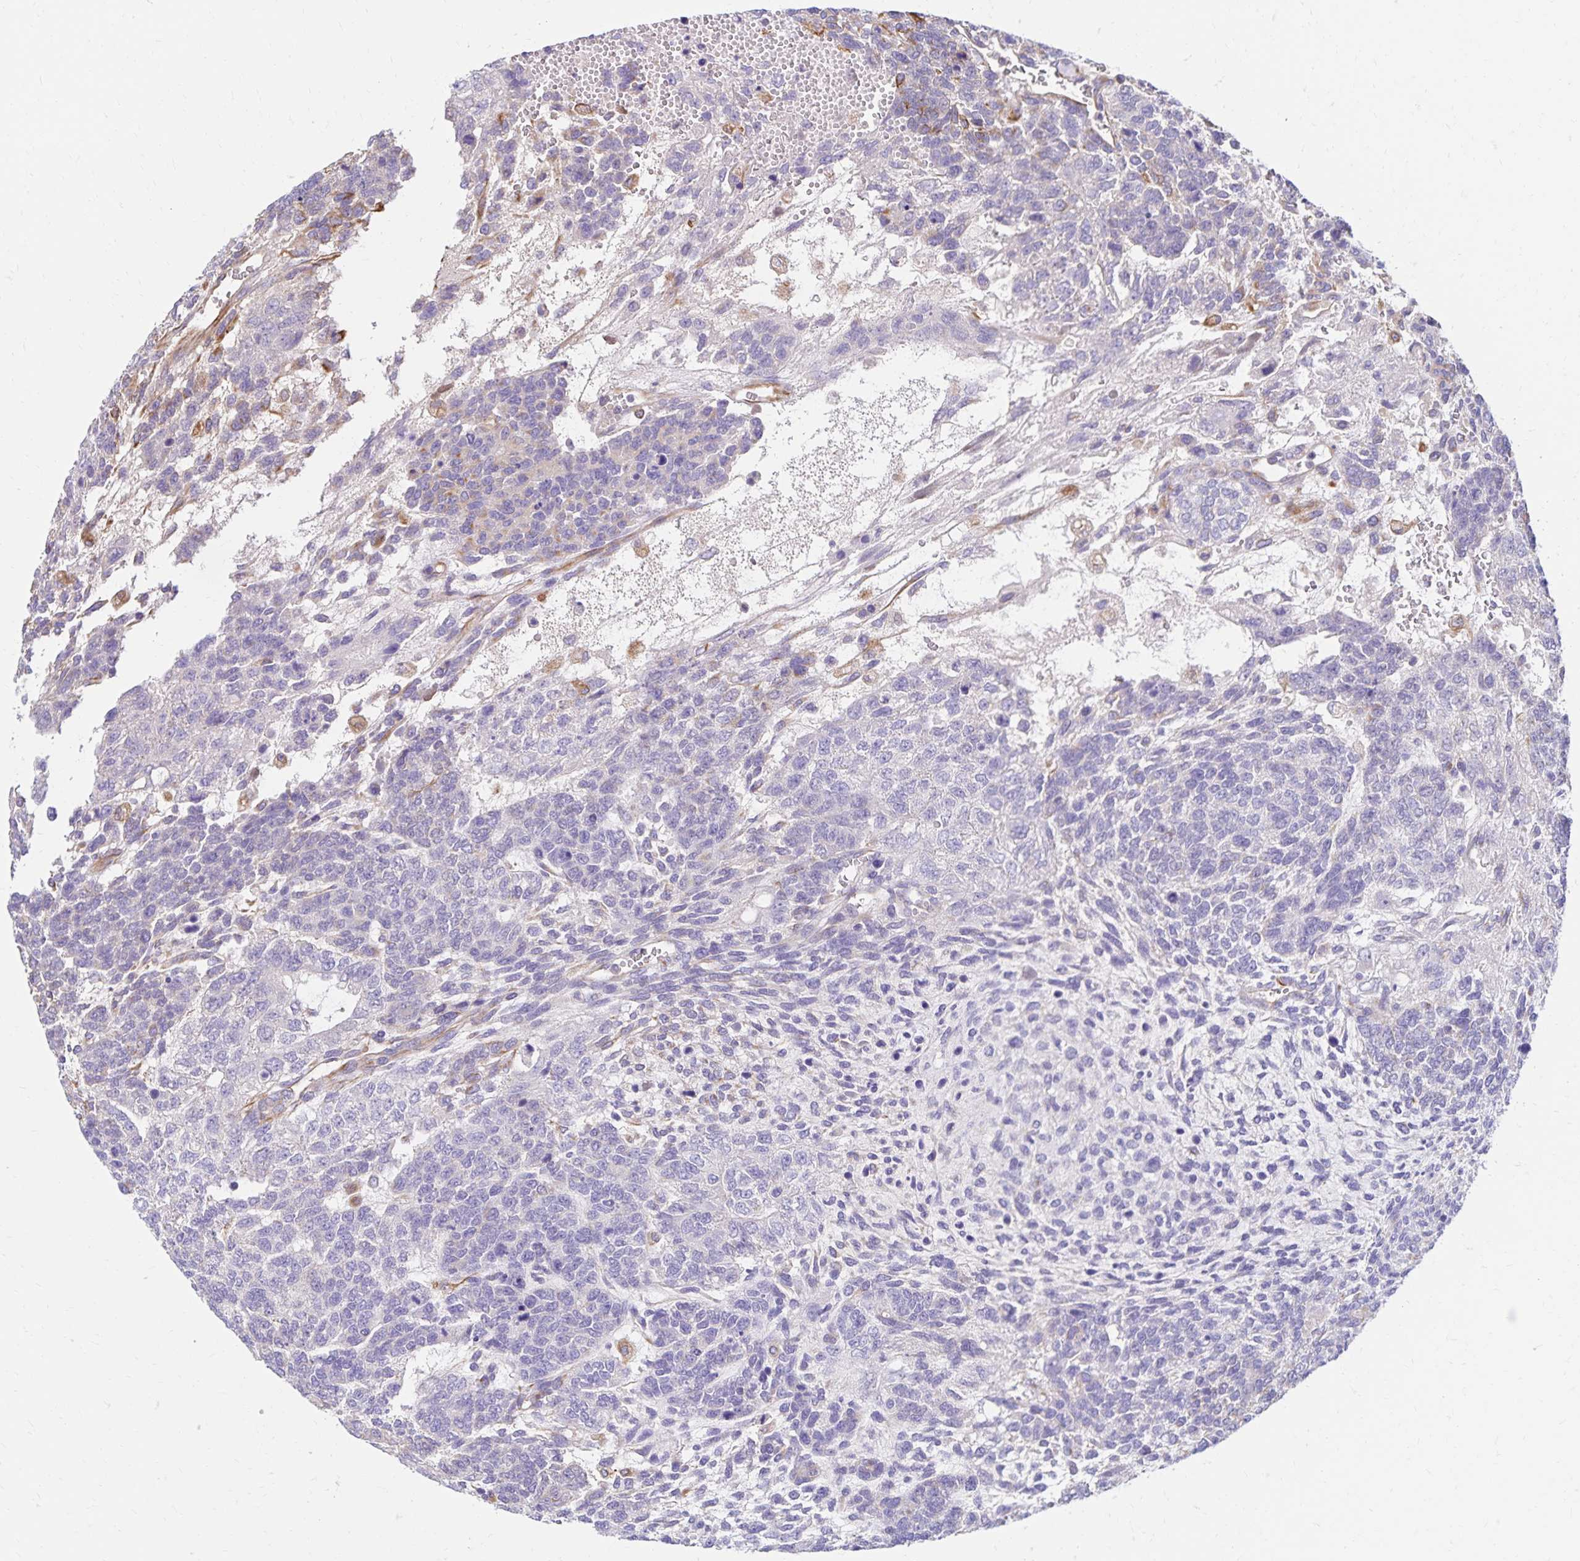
{"staining": {"intensity": "negative", "quantity": "none", "location": "none"}, "tissue": "testis cancer", "cell_type": "Tumor cells", "image_type": "cancer", "snomed": [{"axis": "morphology", "description": "Normal tissue, NOS"}, {"axis": "morphology", "description": "Carcinoma, Embryonal, NOS"}, {"axis": "topography", "description": "Testis"}, {"axis": "topography", "description": "Epididymis"}], "caption": "This is an immunohistochemistry histopathology image of testis cancer. There is no staining in tumor cells.", "gene": "TRPV6", "patient": {"sex": "male", "age": 23}}